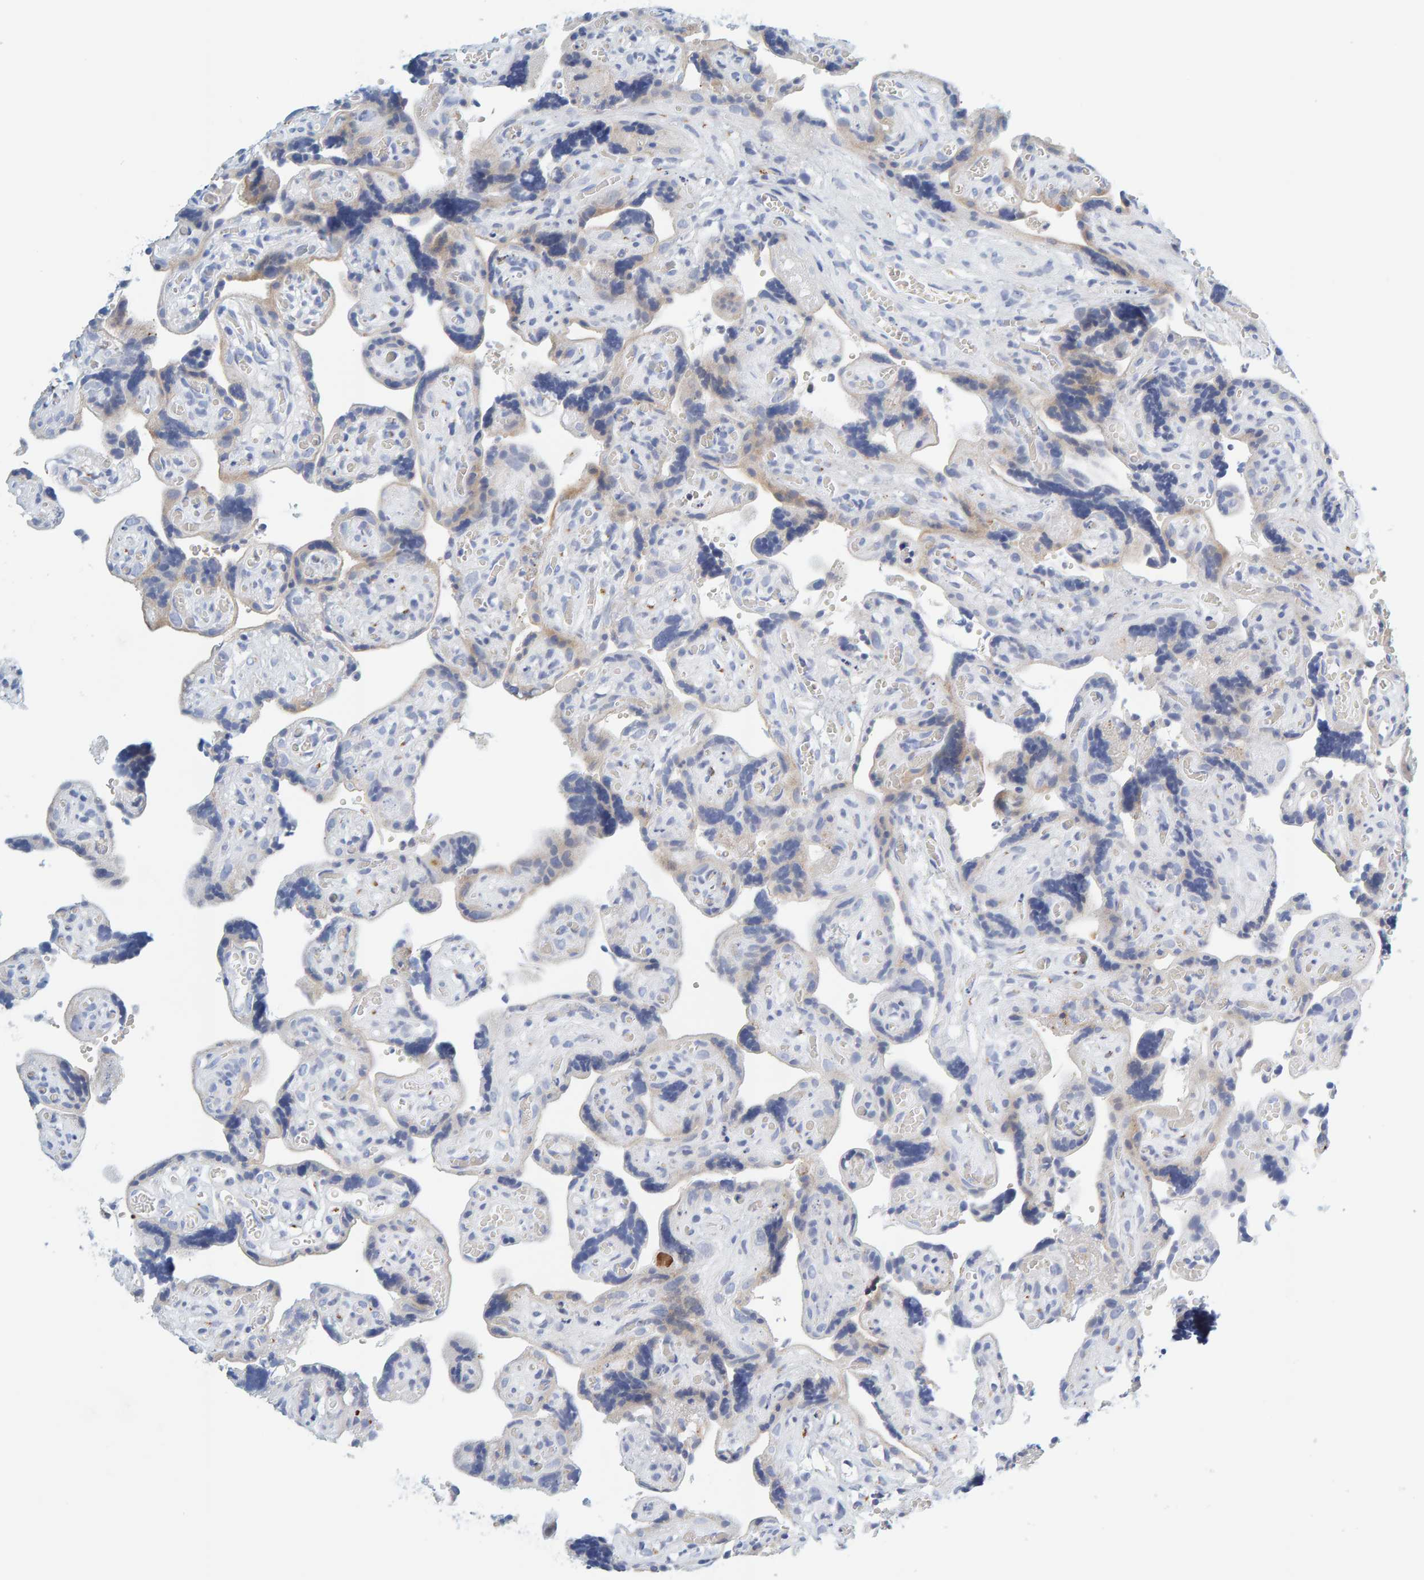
{"staining": {"intensity": "weak", "quantity": "25%-75%", "location": "cytoplasmic/membranous"}, "tissue": "placenta", "cell_type": "Decidual cells", "image_type": "normal", "snomed": [{"axis": "morphology", "description": "Normal tissue, NOS"}, {"axis": "topography", "description": "Placenta"}], "caption": "Protein expression analysis of benign human placenta reveals weak cytoplasmic/membranous expression in approximately 25%-75% of decidual cells. The protein of interest is stained brown, and the nuclei are stained in blue (DAB IHC with brightfield microscopy, high magnification).", "gene": "MOG", "patient": {"sex": "female", "age": 30}}